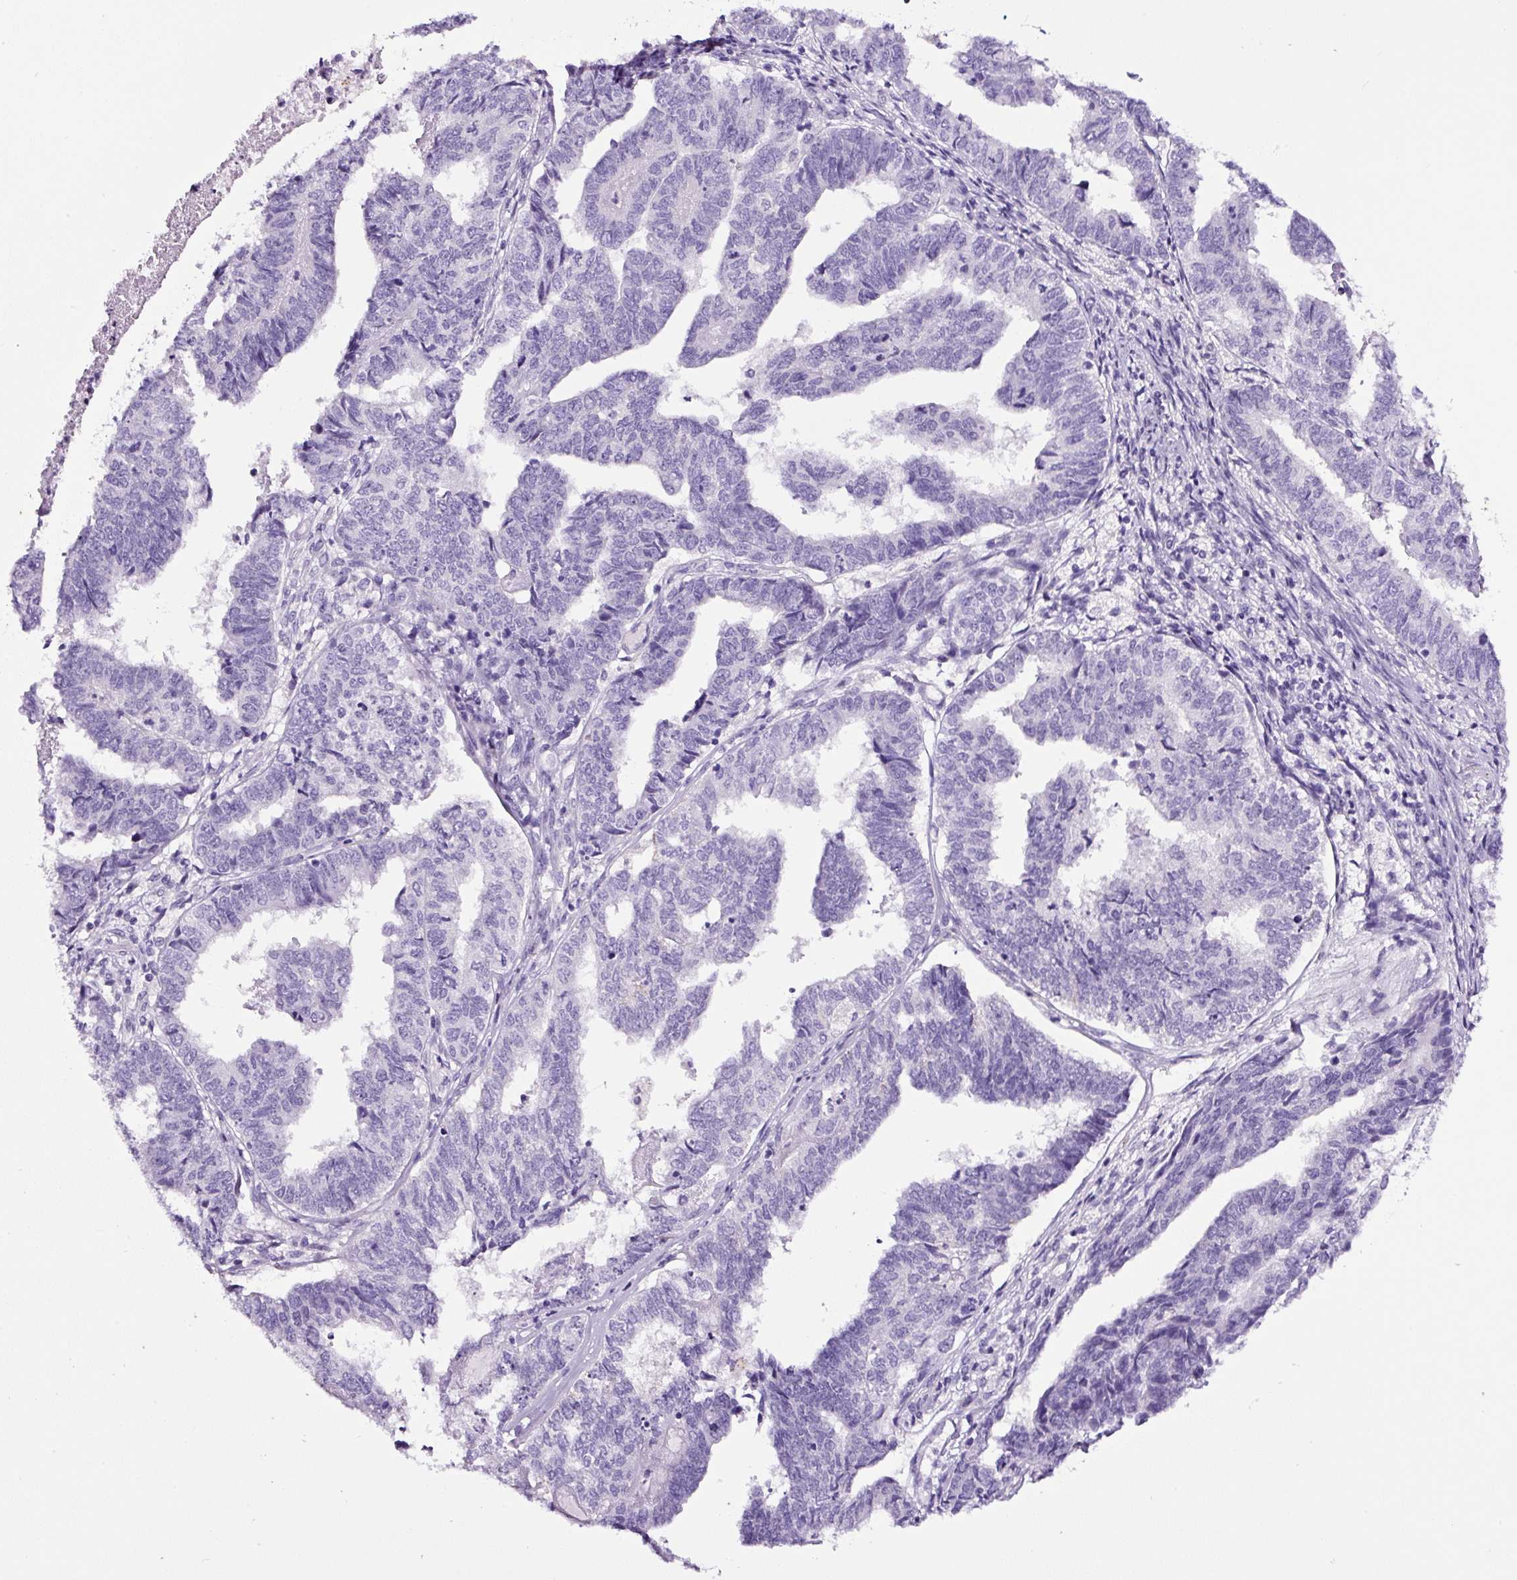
{"staining": {"intensity": "negative", "quantity": "none", "location": "none"}, "tissue": "endometrial cancer", "cell_type": "Tumor cells", "image_type": "cancer", "snomed": [{"axis": "morphology", "description": "Adenocarcinoma, NOS"}, {"axis": "topography", "description": "Endometrium"}], "caption": "Tumor cells show no significant protein positivity in endometrial cancer (adenocarcinoma). (Brightfield microscopy of DAB (3,3'-diaminobenzidine) immunohistochemistry (IHC) at high magnification).", "gene": "SP8", "patient": {"sex": "female", "age": 73}}